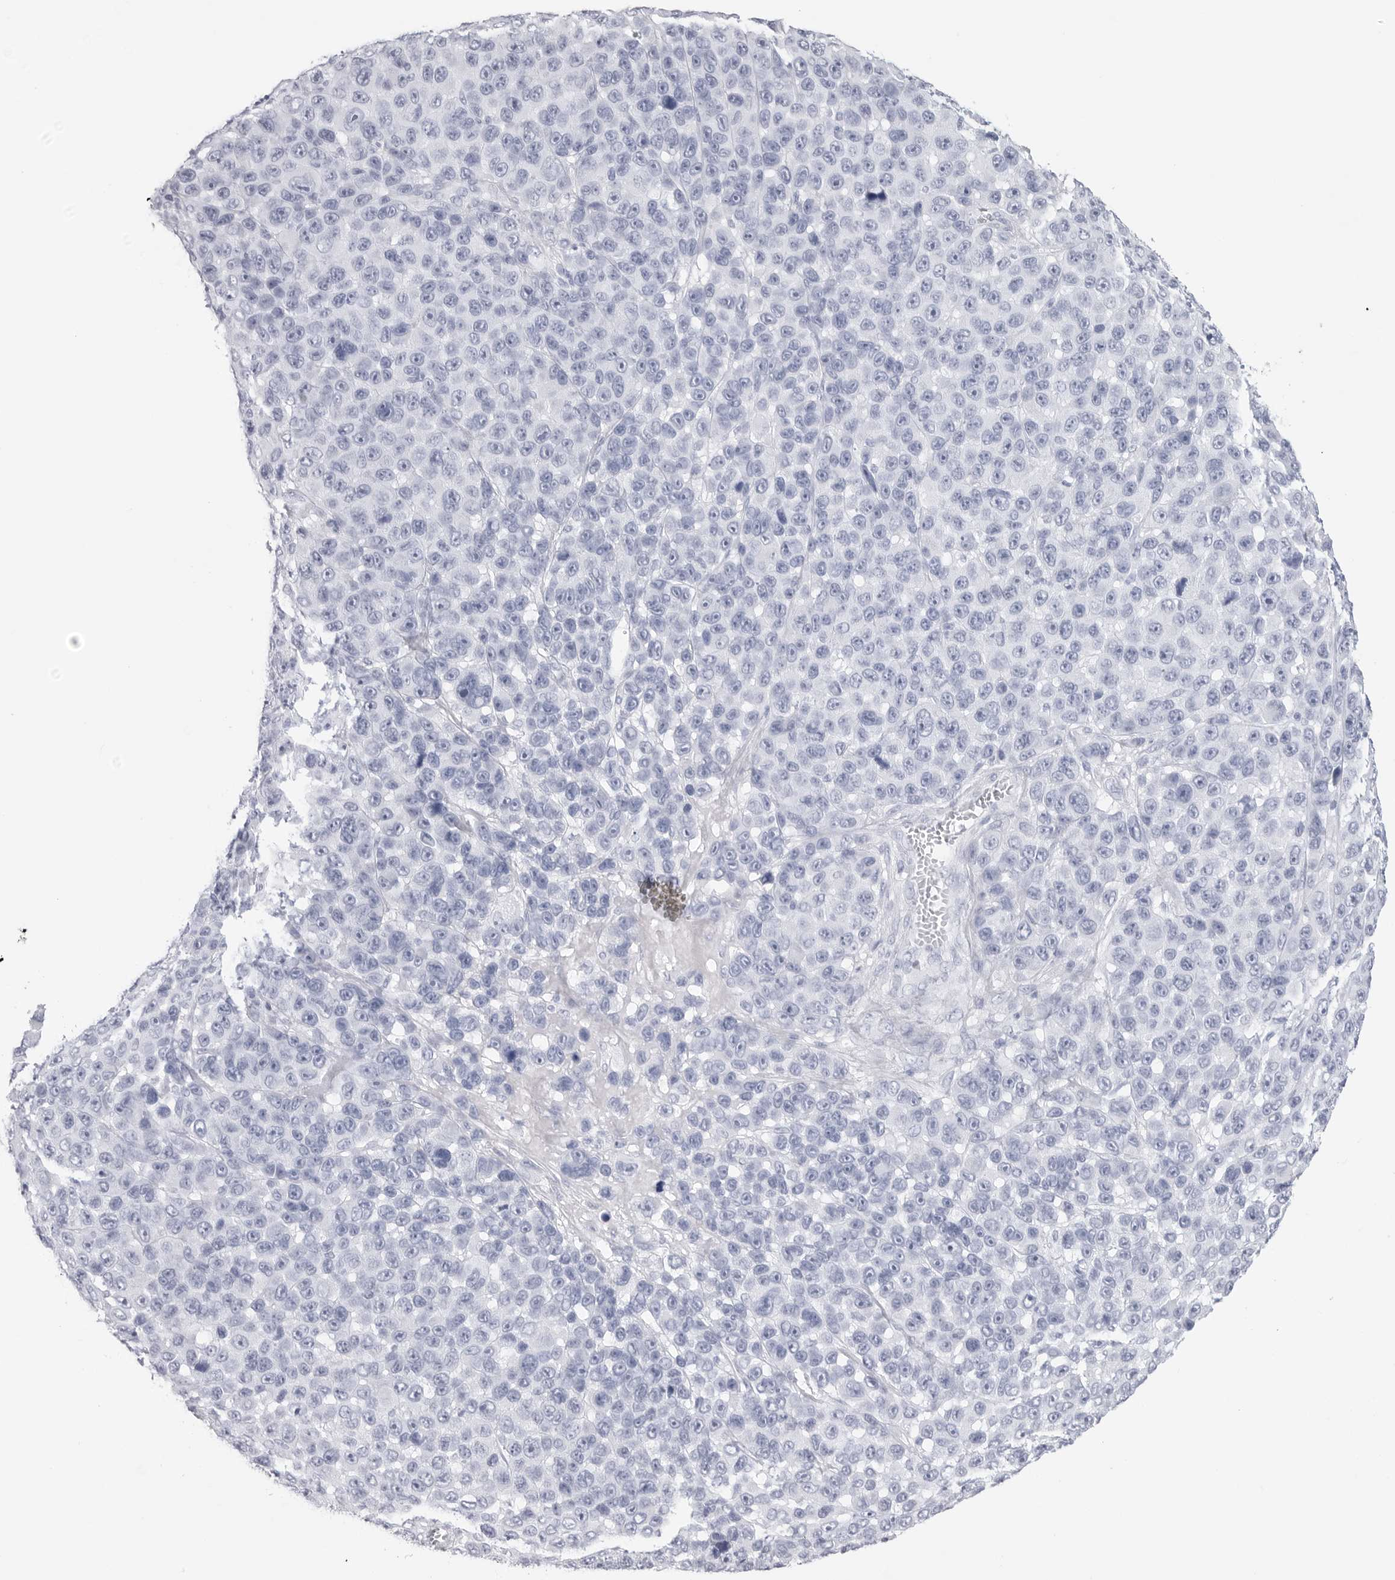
{"staining": {"intensity": "negative", "quantity": "none", "location": "none"}, "tissue": "melanoma", "cell_type": "Tumor cells", "image_type": "cancer", "snomed": [{"axis": "morphology", "description": "Malignant melanoma, NOS"}, {"axis": "topography", "description": "Skin"}], "caption": "Immunohistochemistry (IHC) histopathology image of human malignant melanoma stained for a protein (brown), which demonstrates no positivity in tumor cells. Brightfield microscopy of immunohistochemistry (IHC) stained with DAB (brown) and hematoxylin (blue), captured at high magnification.", "gene": "CST2", "patient": {"sex": "male", "age": 53}}